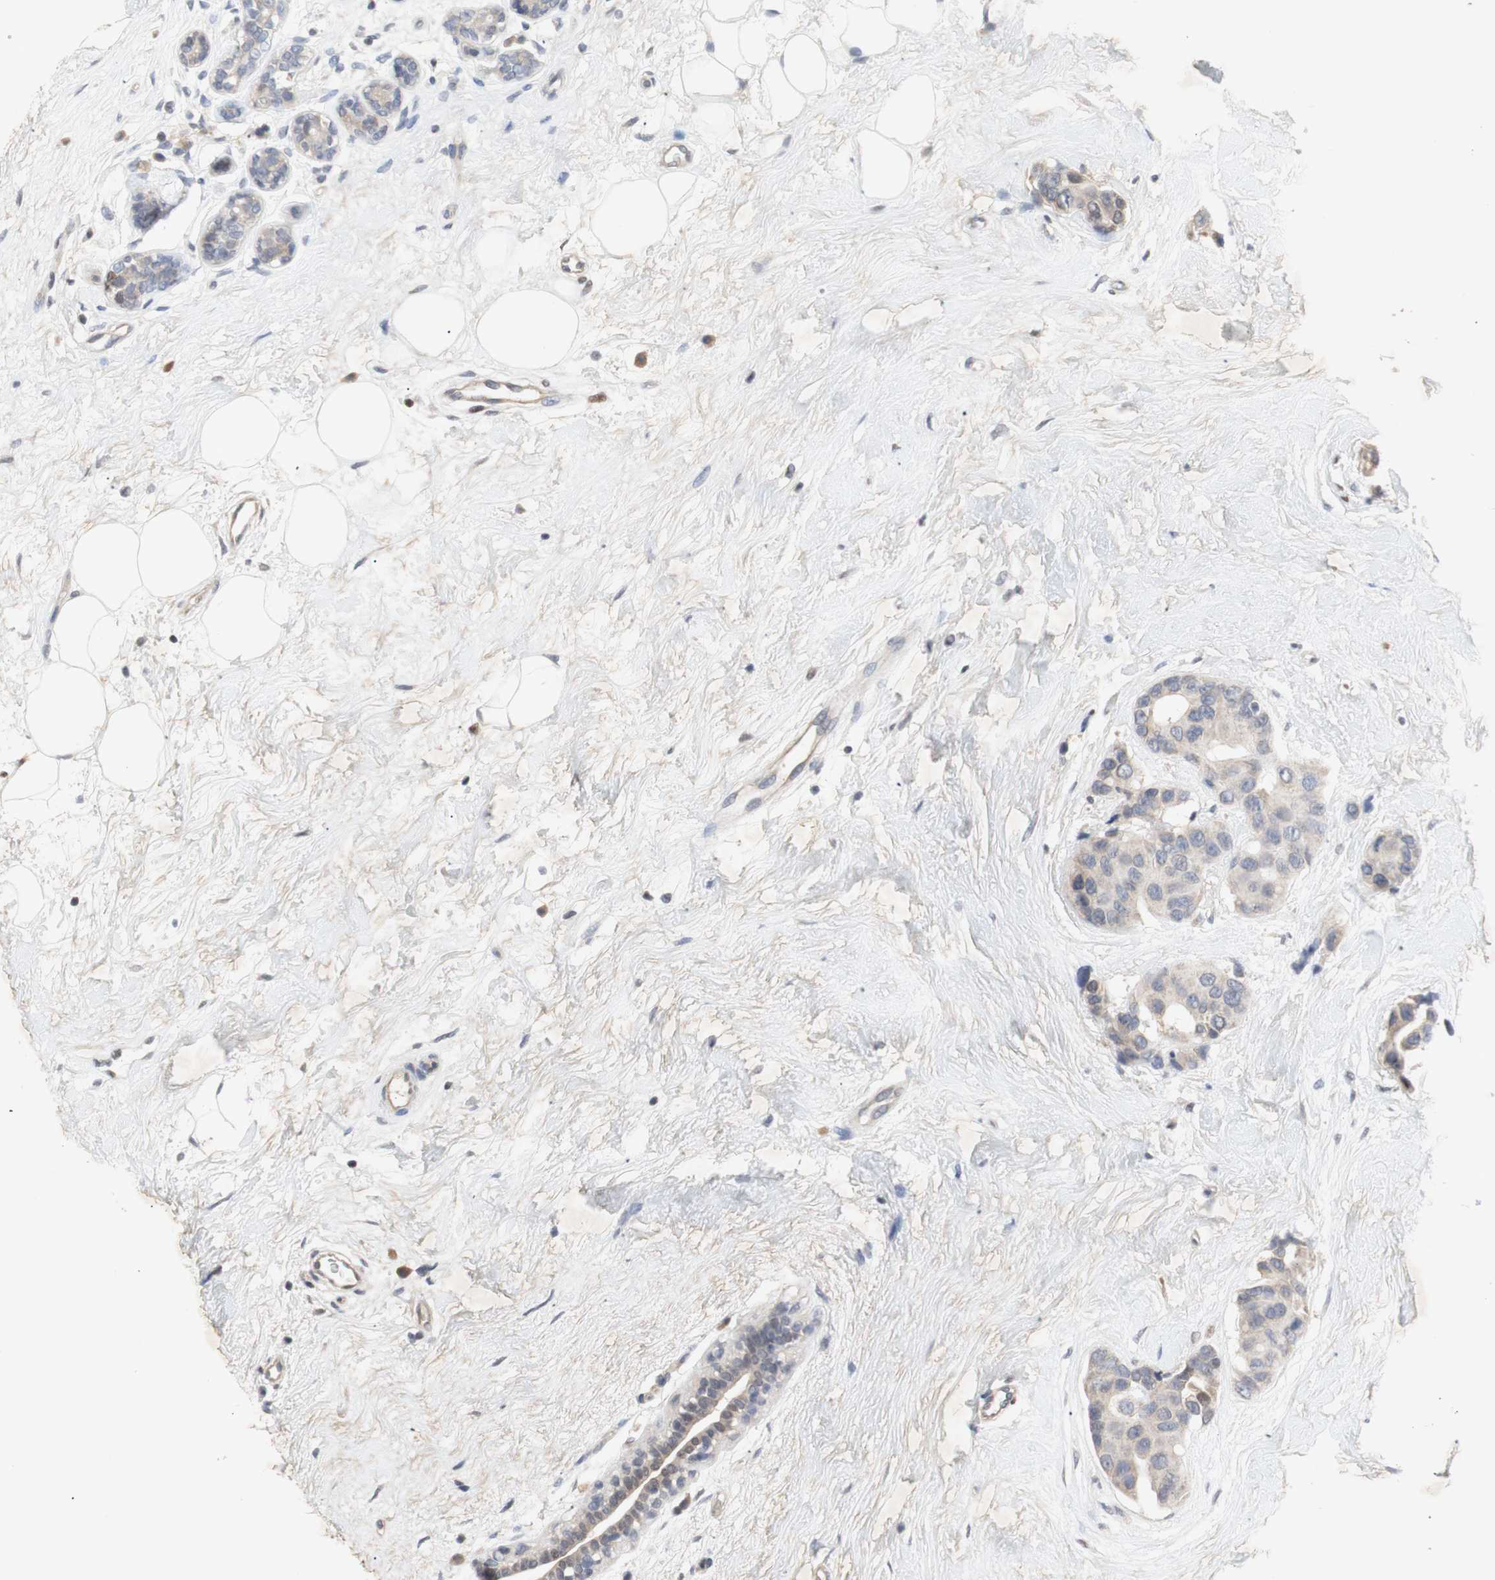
{"staining": {"intensity": "negative", "quantity": "none", "location": "none"}, "tissue": "breast cancer", "cell_type": "Tumor cells", "image_type": "cancer", "snomed": [{"axis": "morphology", "description": "Normal tissue, NOS"}, {"axis": "morphology", "description": "Duct carcinoma"}, {"axis": "topography", "description": "Breast"}], "caption": "IHC histopathology image of neoplastic tissue: breast infiltrating ductal carcinoma stained with DAB (3,3'-diaminobenzidine) shows no significant protein expression in tumor cells. (Stains: DAB immunohistochemistry (IHC) with hematoxylin counter stain, Microscopy: brightfield microscopy at high magnification).", "gene": "FOSB", "patient": {"sex": "female", "age": 39}}